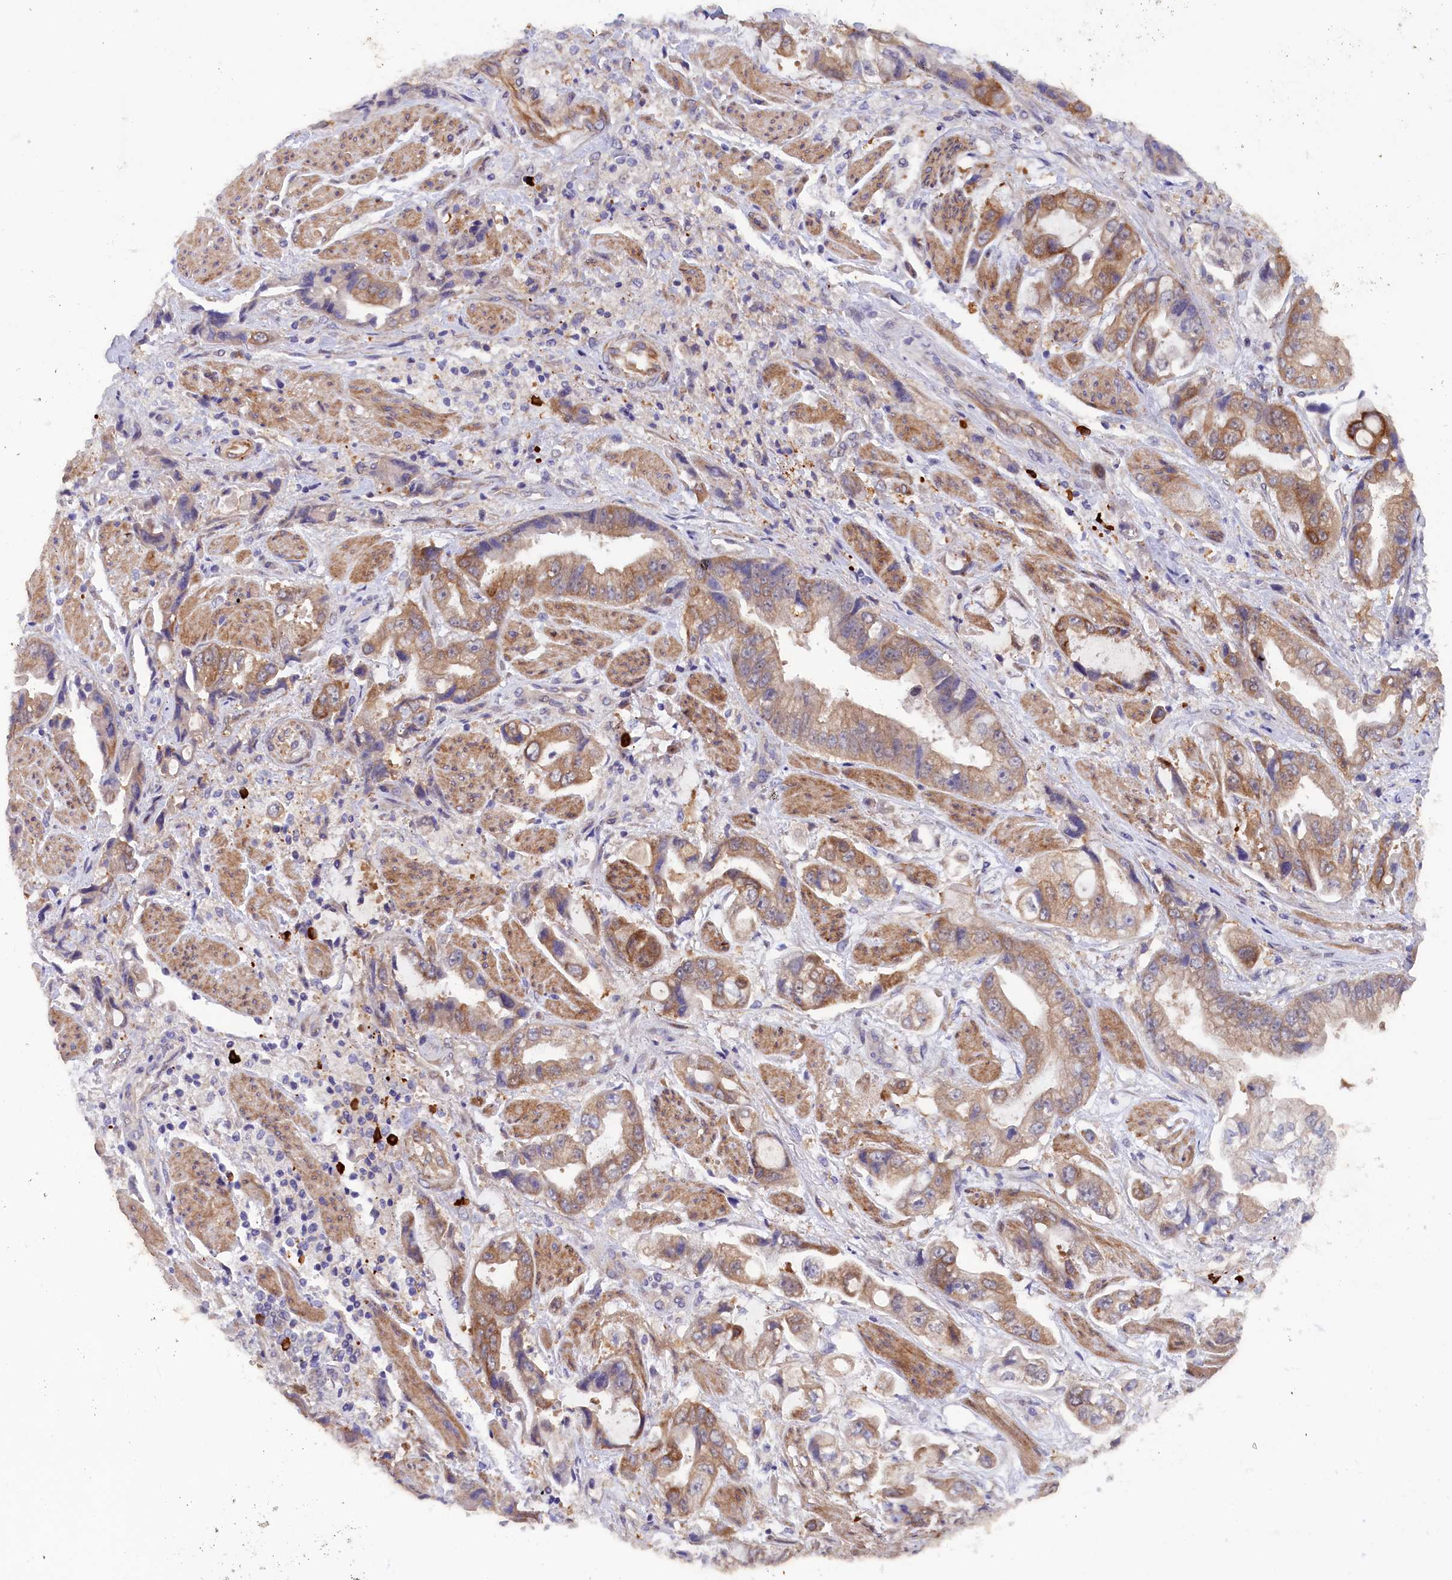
{"staining": {"intensity": "moderate", "quantity": ">75%", "location": "cytoplasmic/membranous"}, "tissue": "stomach cancer", "cell_type": "Tumor cells", "image_type": "cancer", "snomed": [{"axis": "morphology", "description": "Adenocarcinoma, NOS"}, {"axis": "topography", "description": "Stomach"}], "caption": "Protein staining of stomach cancer (adenocarcinoma) tissue exhibits moderate cytoplasmic/membranous staining in approximately >75% of tumor cells.", "gene": "JPT2", "patient": {"sex": "male", "age": 62}}